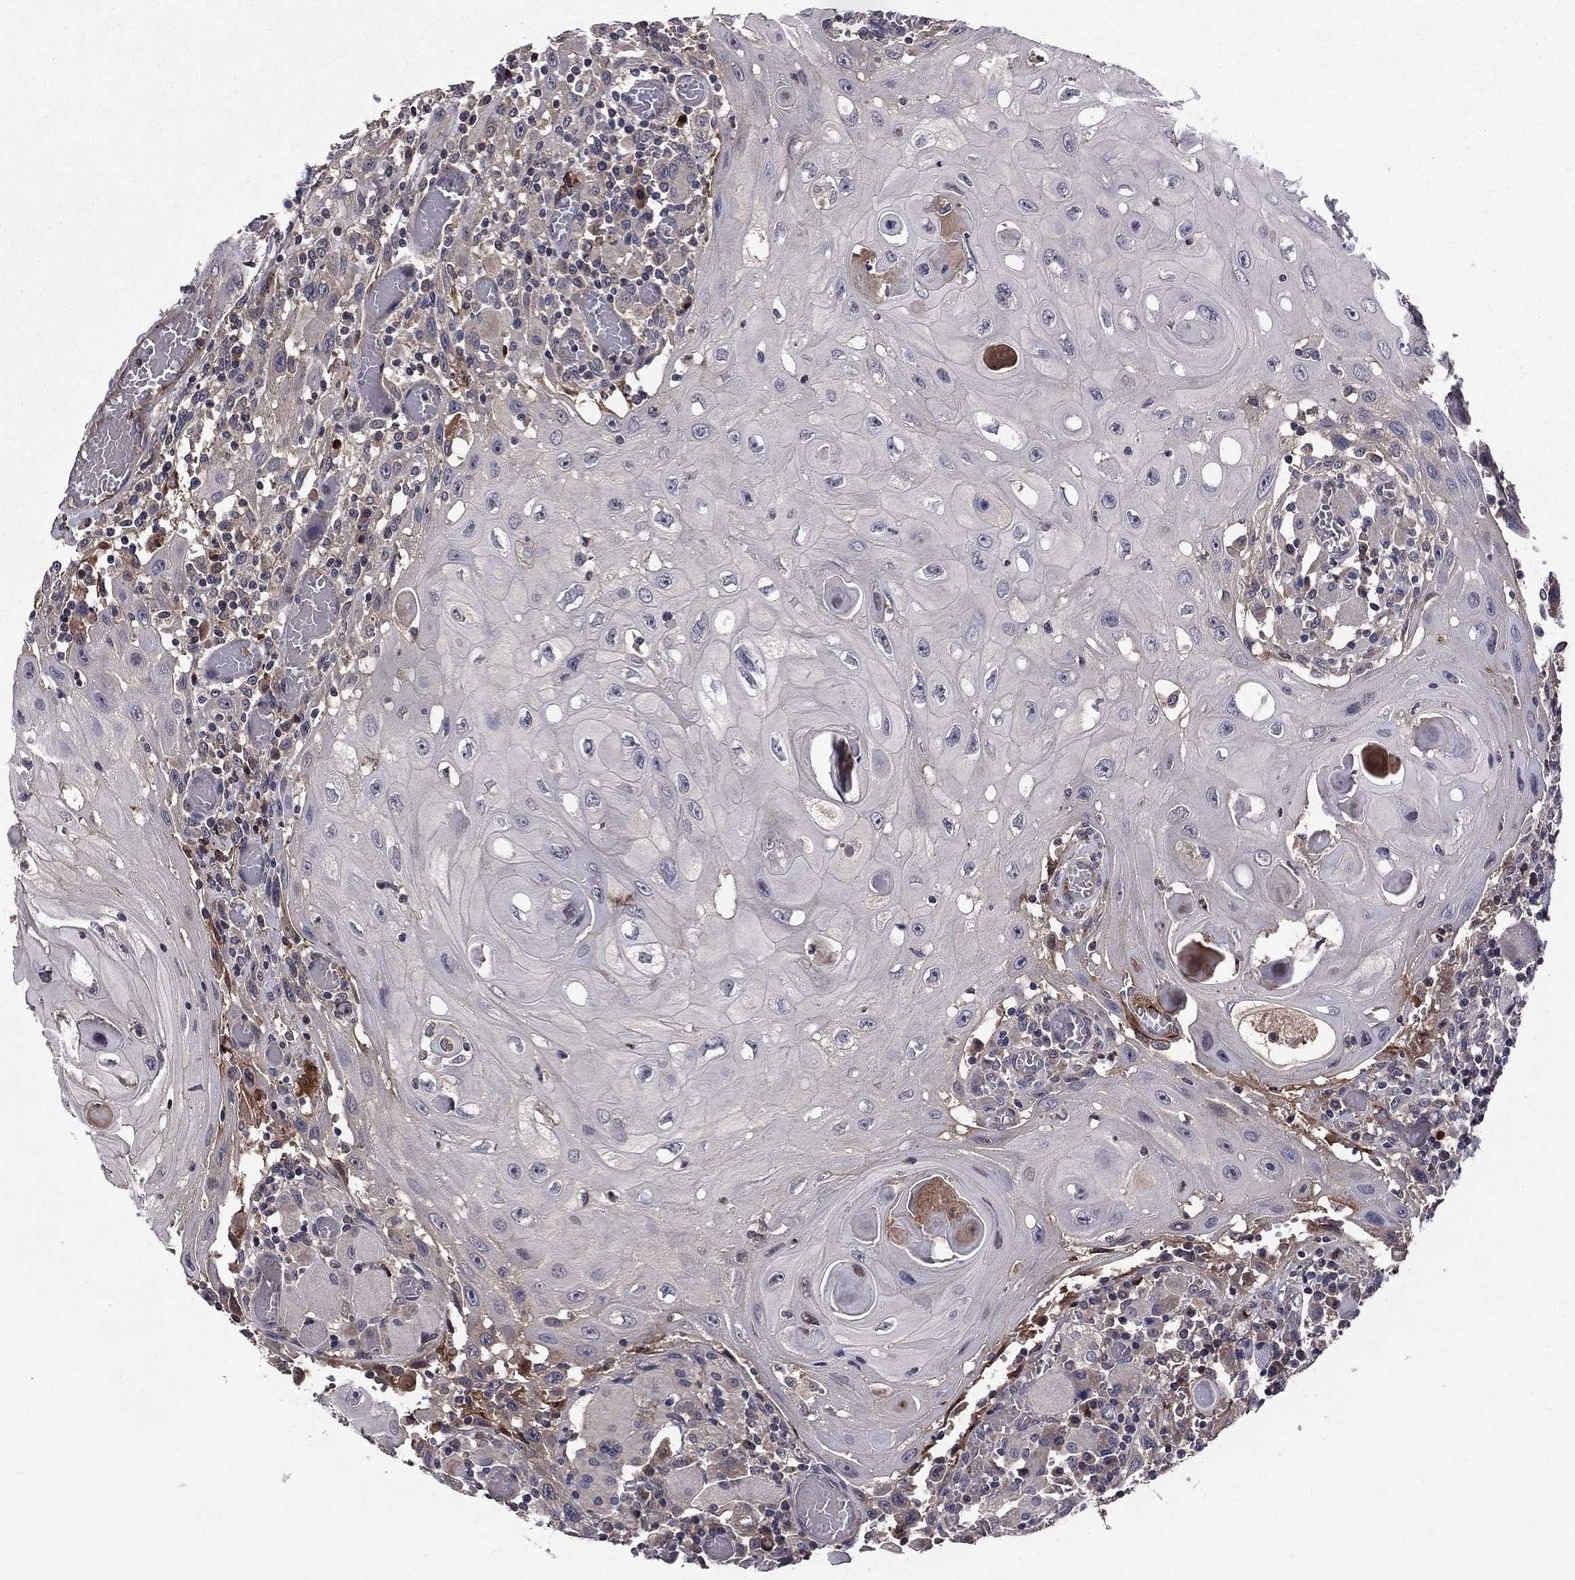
{"staining": {"intensity": "negative", "quantity": "none", "location": "none"}, "tissue": "head and neck cancer", "cell_type": "Tumor cells", "image_type": "cancer", "snomed": [{"axis": "morphology", "description": "Normal tissue, NOS"}, {"axis": "morphology", "description": "Squamous cell carcinoma, NOS"}, {"axis": "topography", "description": "Oral tissue"}, {"axis": "topography", "description": "Head-Neck"}], "caption": "IHC photomicrograph of neoplastic tissue: human head and neck squamous cell carcinoma stained with DAB exhibits no significant protein expression in tumor cells.", "gene": "PROS1", "patient": {"sex": "male", "age": 71}}